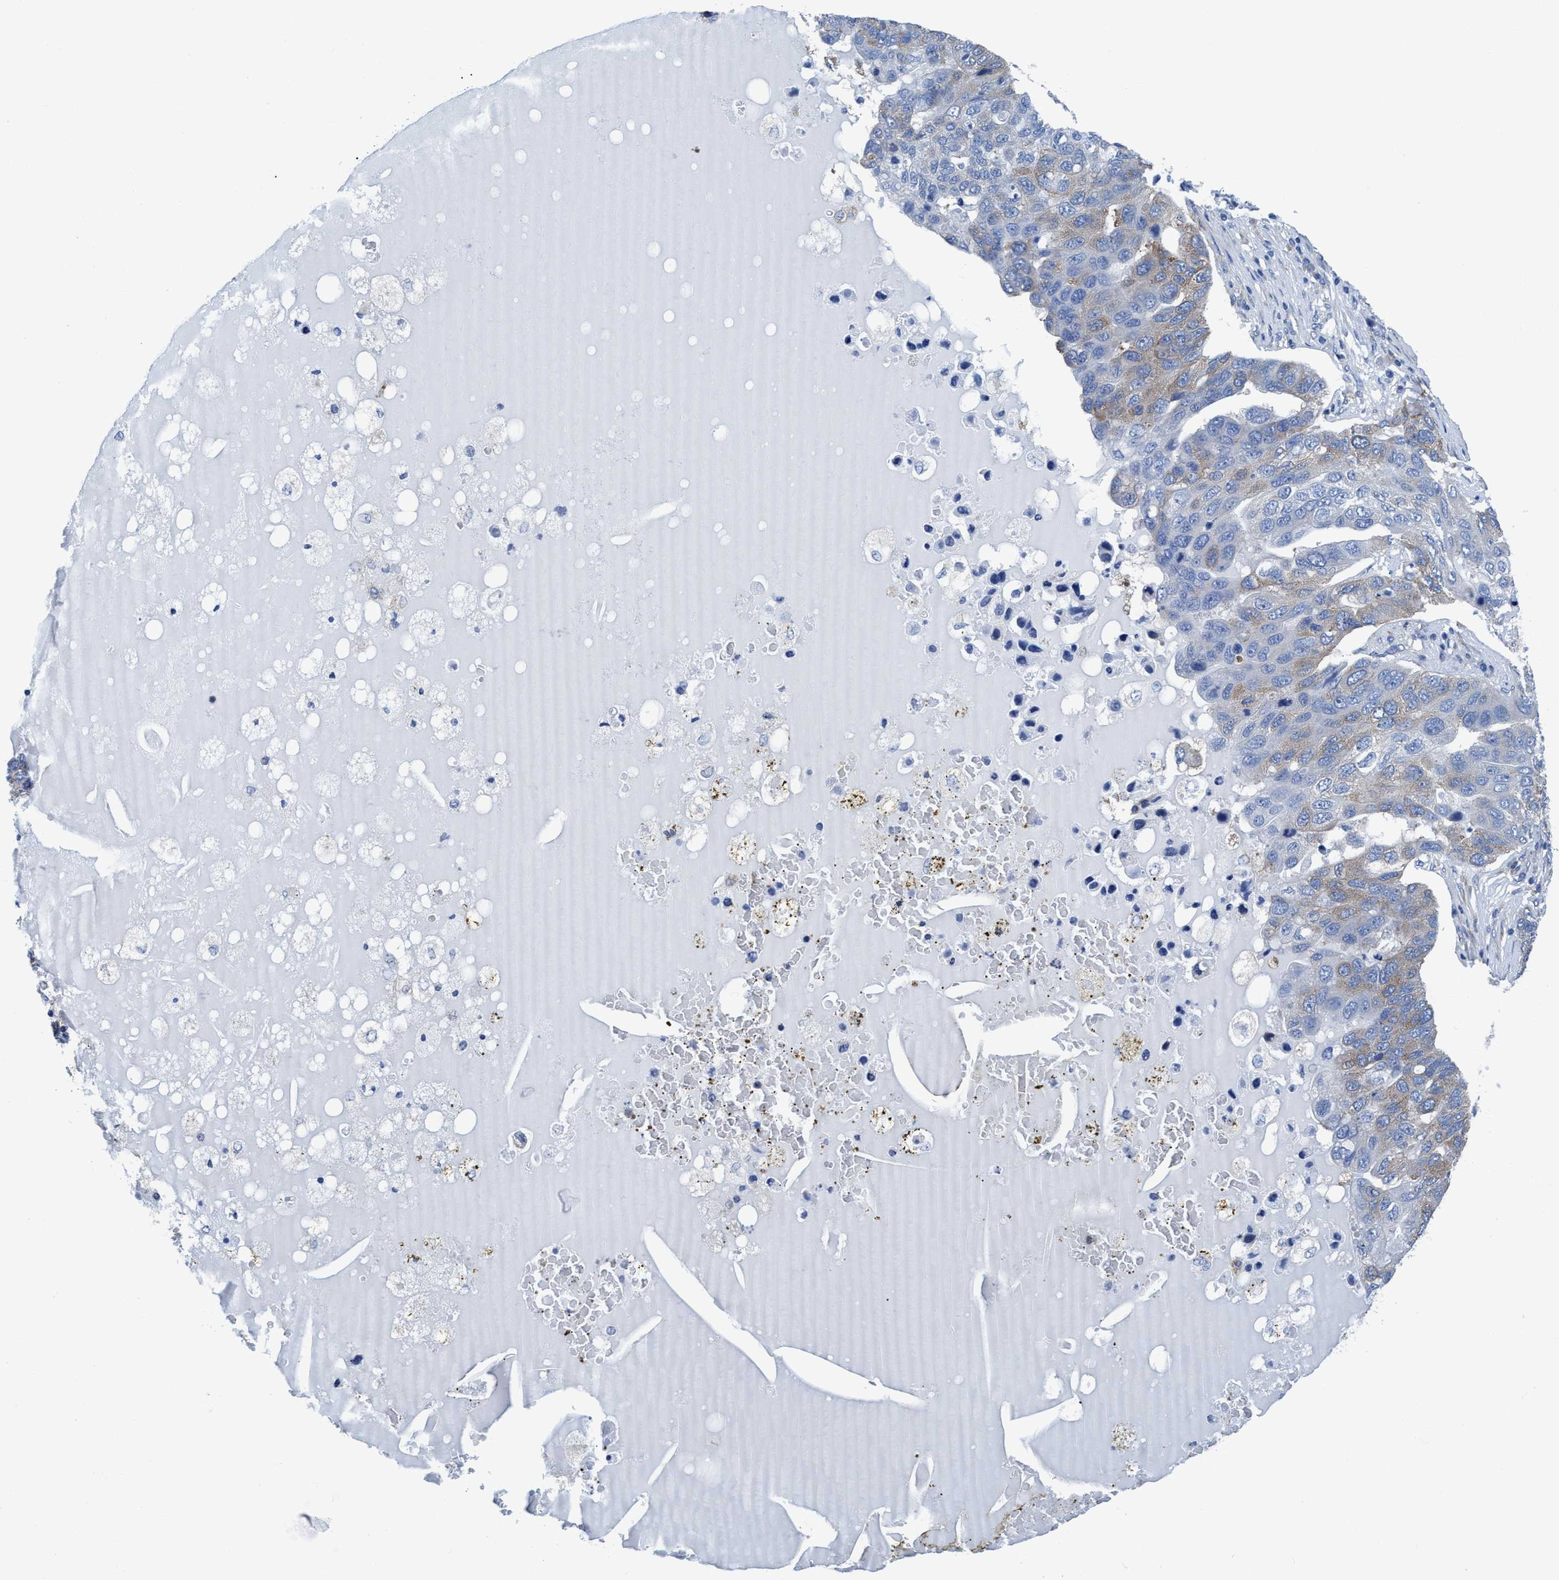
{"staining": {"intensity": "weak", "quantity": "<25%", "location": "cytoplasmic/membranous"}, "tissue": "pancreatic cancer", "cell_type": "Tumor cells", "image_type": "cancer", "snomed": [{"axis": "morphology", "description": "Adenocarcinoma, NOS"}, {"axis": "topography", "description": "Pancreas"}], "caption": "Tumor cells are negative for protein expression in human pancreatic cancer (adenocarcinoma). (Brightfield microscopy of DAB (3,3'-diaminobenzidine) immunohistochemistry (IHC) at high magnification).", "gene": "NMT1", "patient": {"sex": "female", "age": 61}}